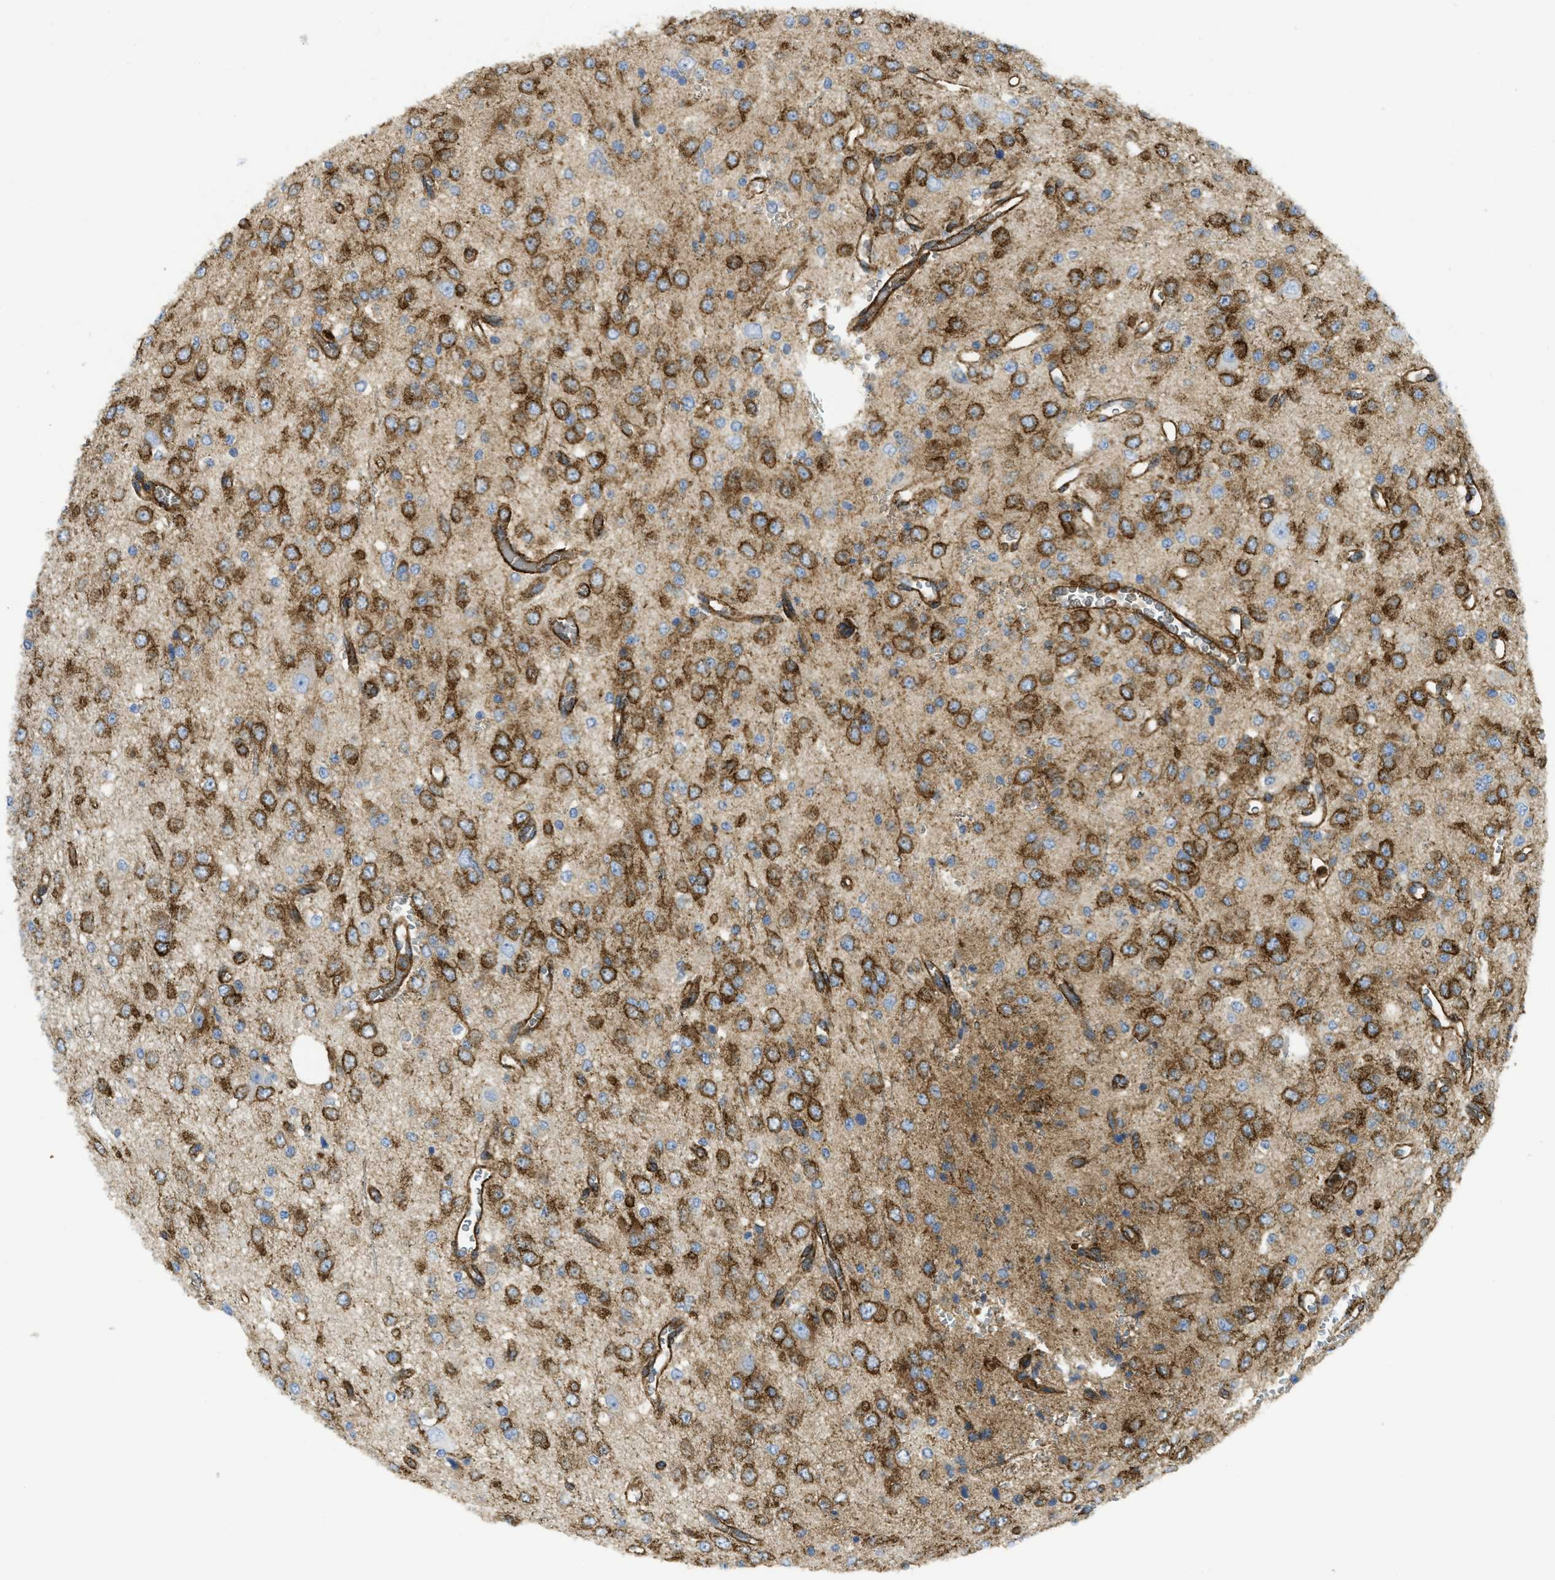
{"staining": {"intensity": "moderate", "quantity": ">75%", "location": "cytoplasmic/membranous"}, "tissue": "glioma", "cell_type": "Tumor cells", "image_type": "cancer", "snomed": [{"axis": "morphology", "description": "Glioma, malignant, Low grade"}, {"axis": "topography", "description": "Brain"}], "caption": "Human malignant glioma (low-grade) stained with a brown dye reveals moderate cytoplasmic/membranous positive staining in about >75% of tumor cells.", "gene": "HIP1", "patient": {"sex": "male", "age": 38}}